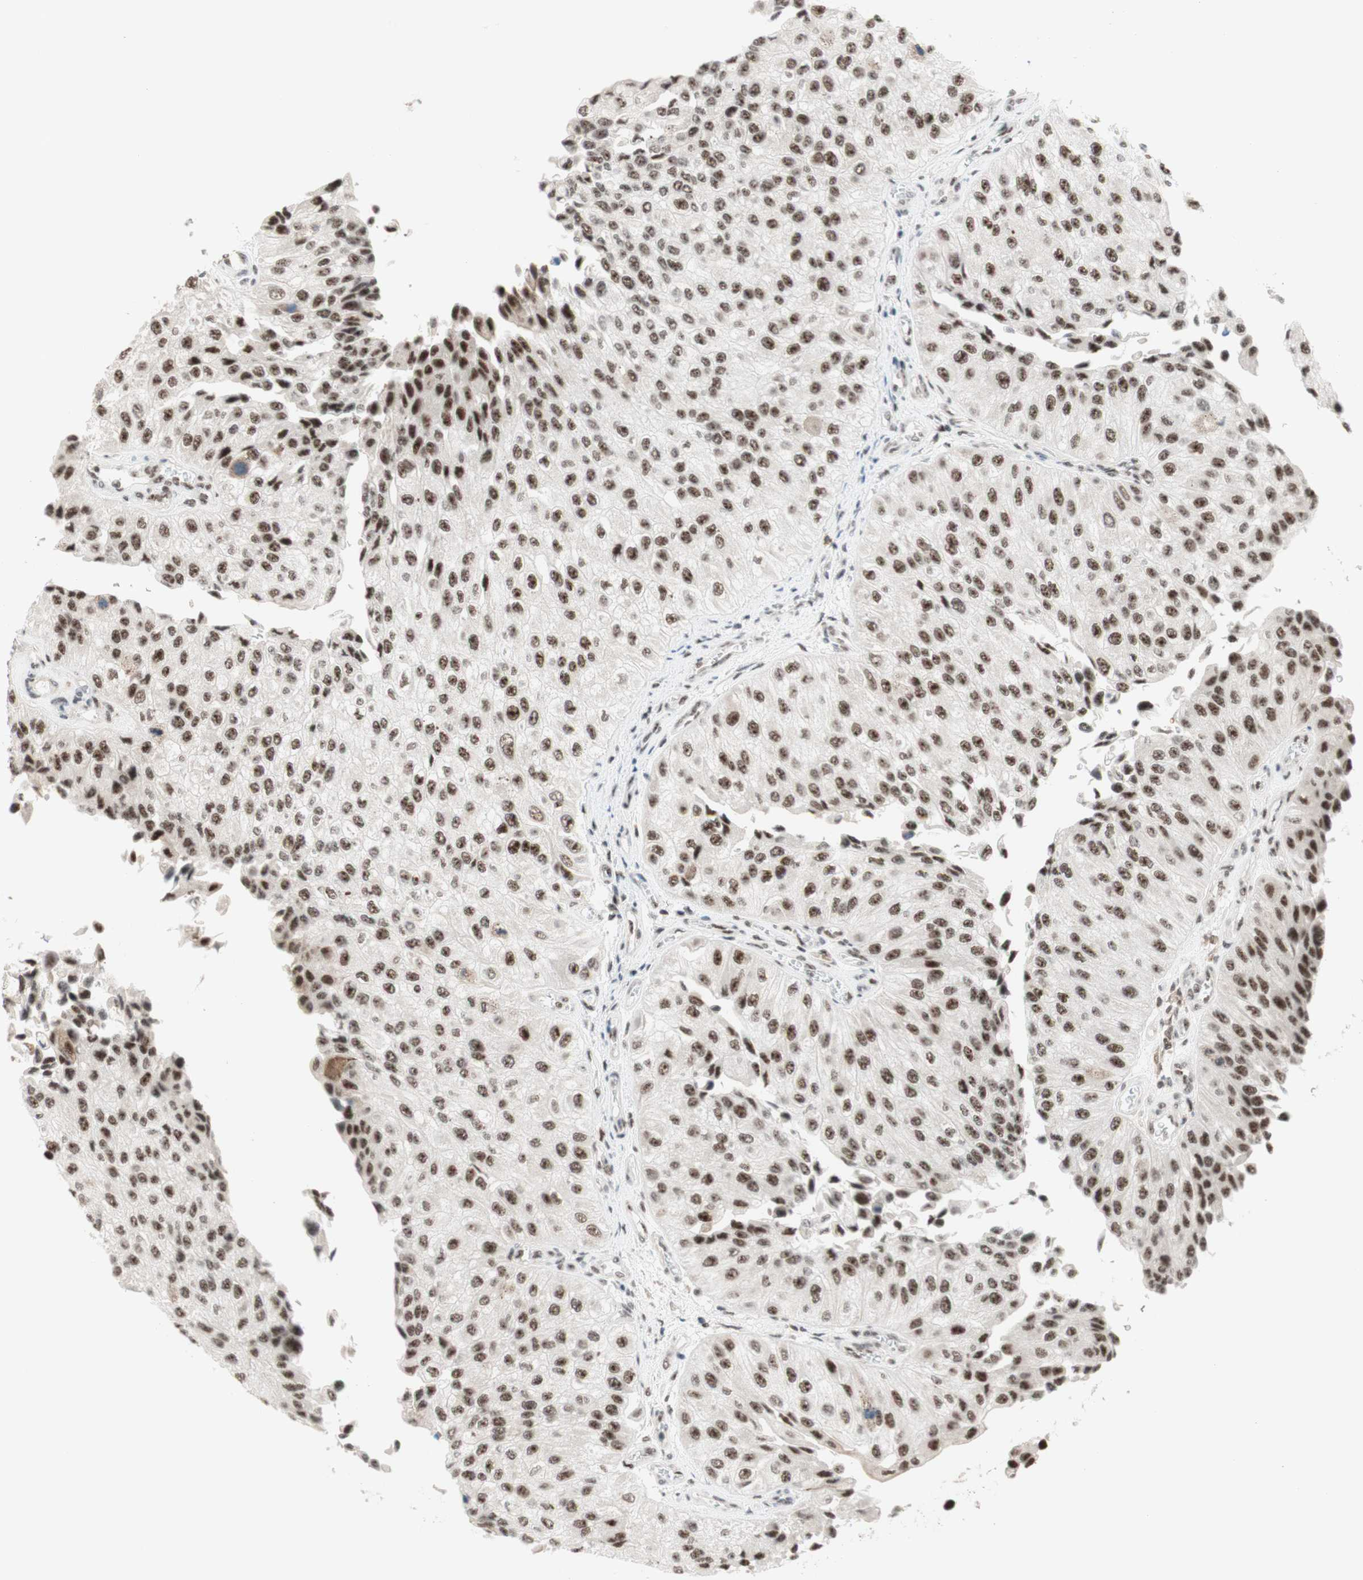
{"staining": {"intensity": "strong", "quantity": ">75%", "location": "nuclear"}, "tissue": "urothelial cancer", "cell_type": "Tumor cells", "image_type": "cancer", "snomed": [{"axis": "morphology", "description": "Urothelial carcinoma, High grade"}, {"axis": "topography", "description": "Kidney"}, {"axis": "topography", "description": "Urinary bladder"}], "caption": "Brown immunohistochemical staining in urothelial carcinoma (high-grade) reveals strong nuclear positivity in about >75% of tumor cells.", "gene": "PRPF19", "patient": {"sex": "male", "age": 77}}